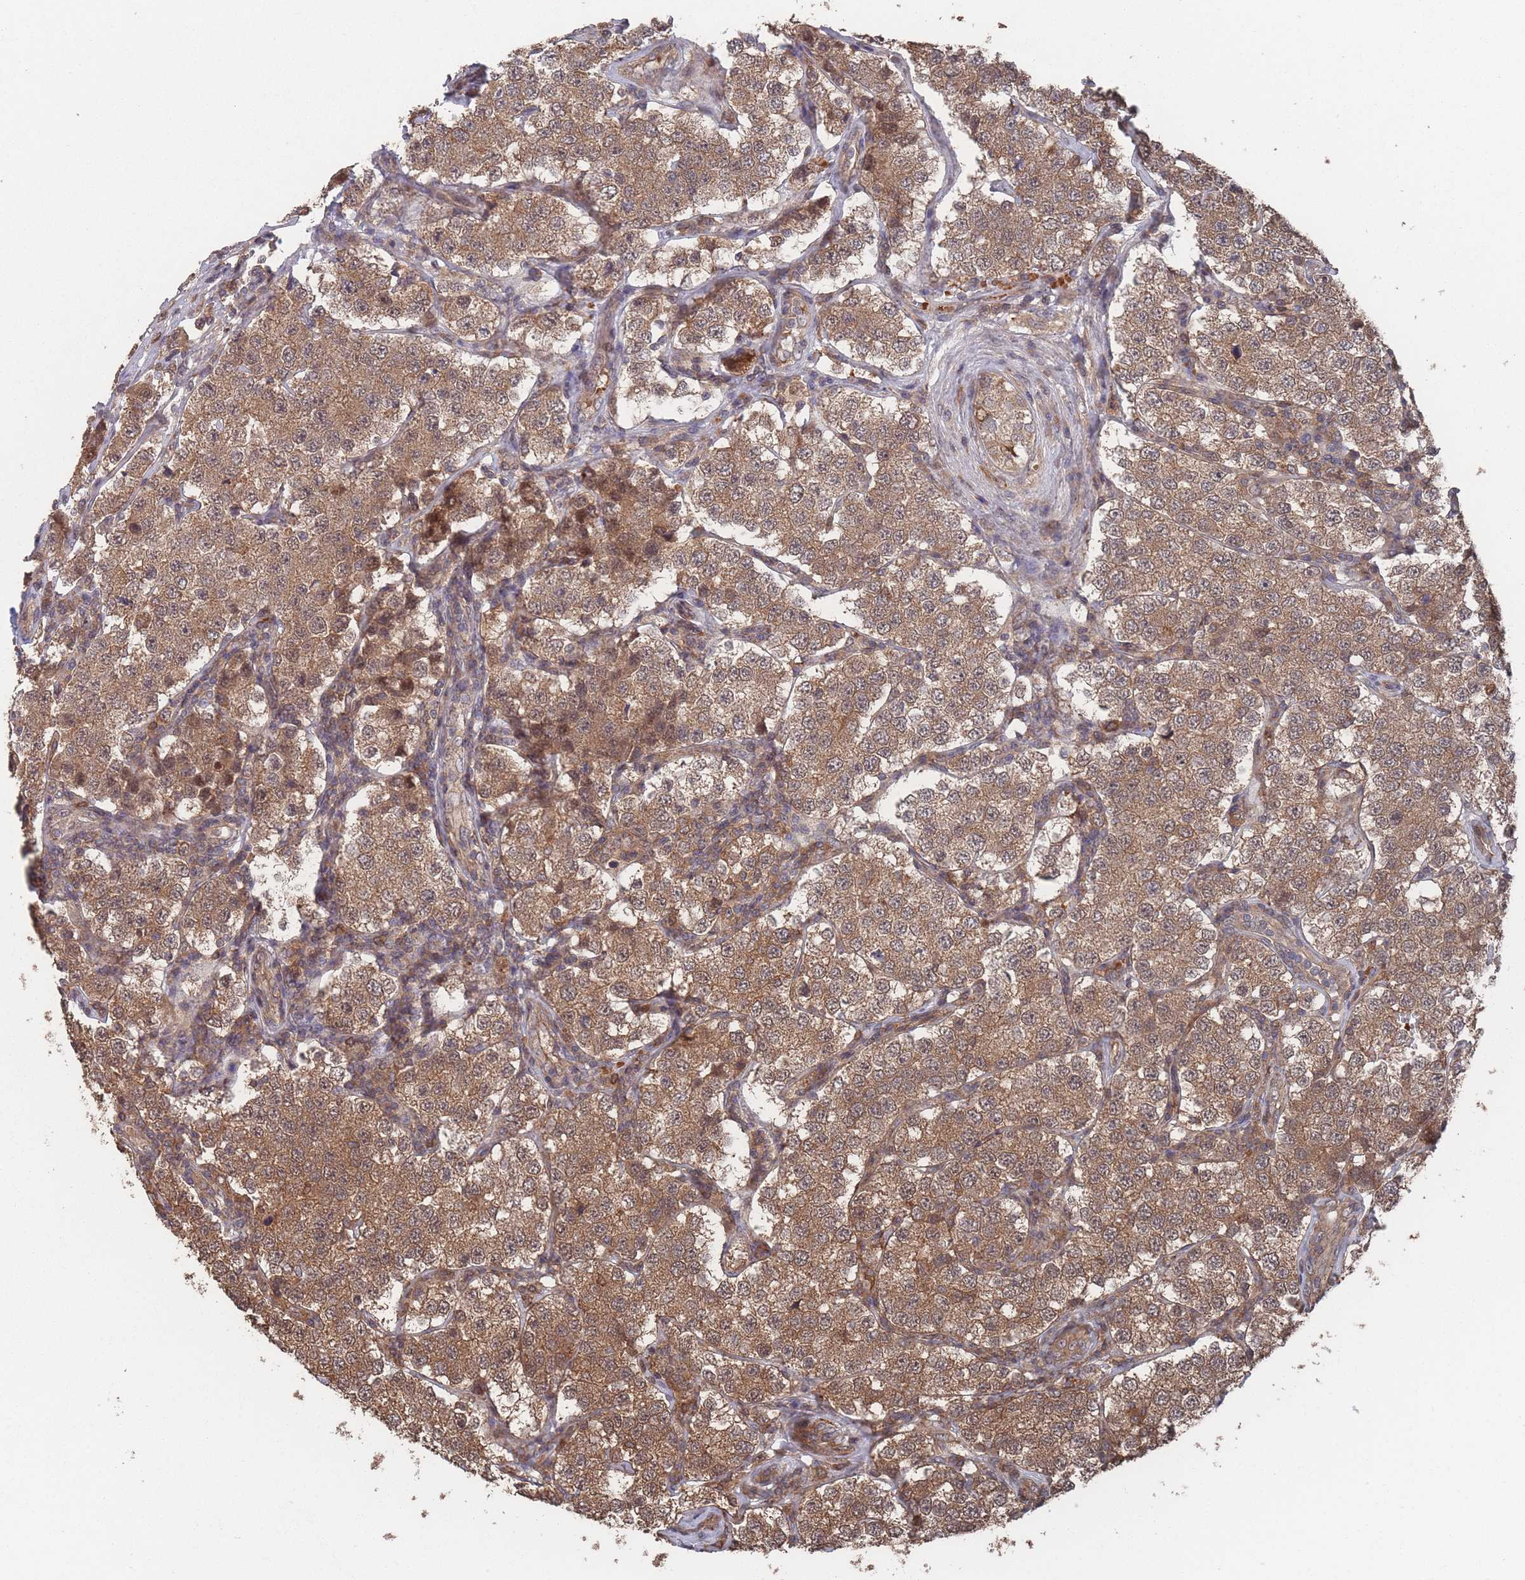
{"staining": {"intensity": "moderate", "quantity": ">75%", "location": "cytoplasmic/membranous"}, "tissue": "testis cancer", "cell_type": "Tumor cells", "image_type": "cancer", "snomed": [{"axis": "morphology", "description": "Seminoma, NOS"}, {"axis": "topography", "description": "Testis"}], "caption": "Immunohistochemistry (DAB (3,3'-diaminobenzidine)) staining of seminoma (testis) displays moderate cytoplasmic/membranous protein expression in about >75% of tumor cells.", "gene": "SF3B1", "patient": {"sex": "male", "age": 34}}